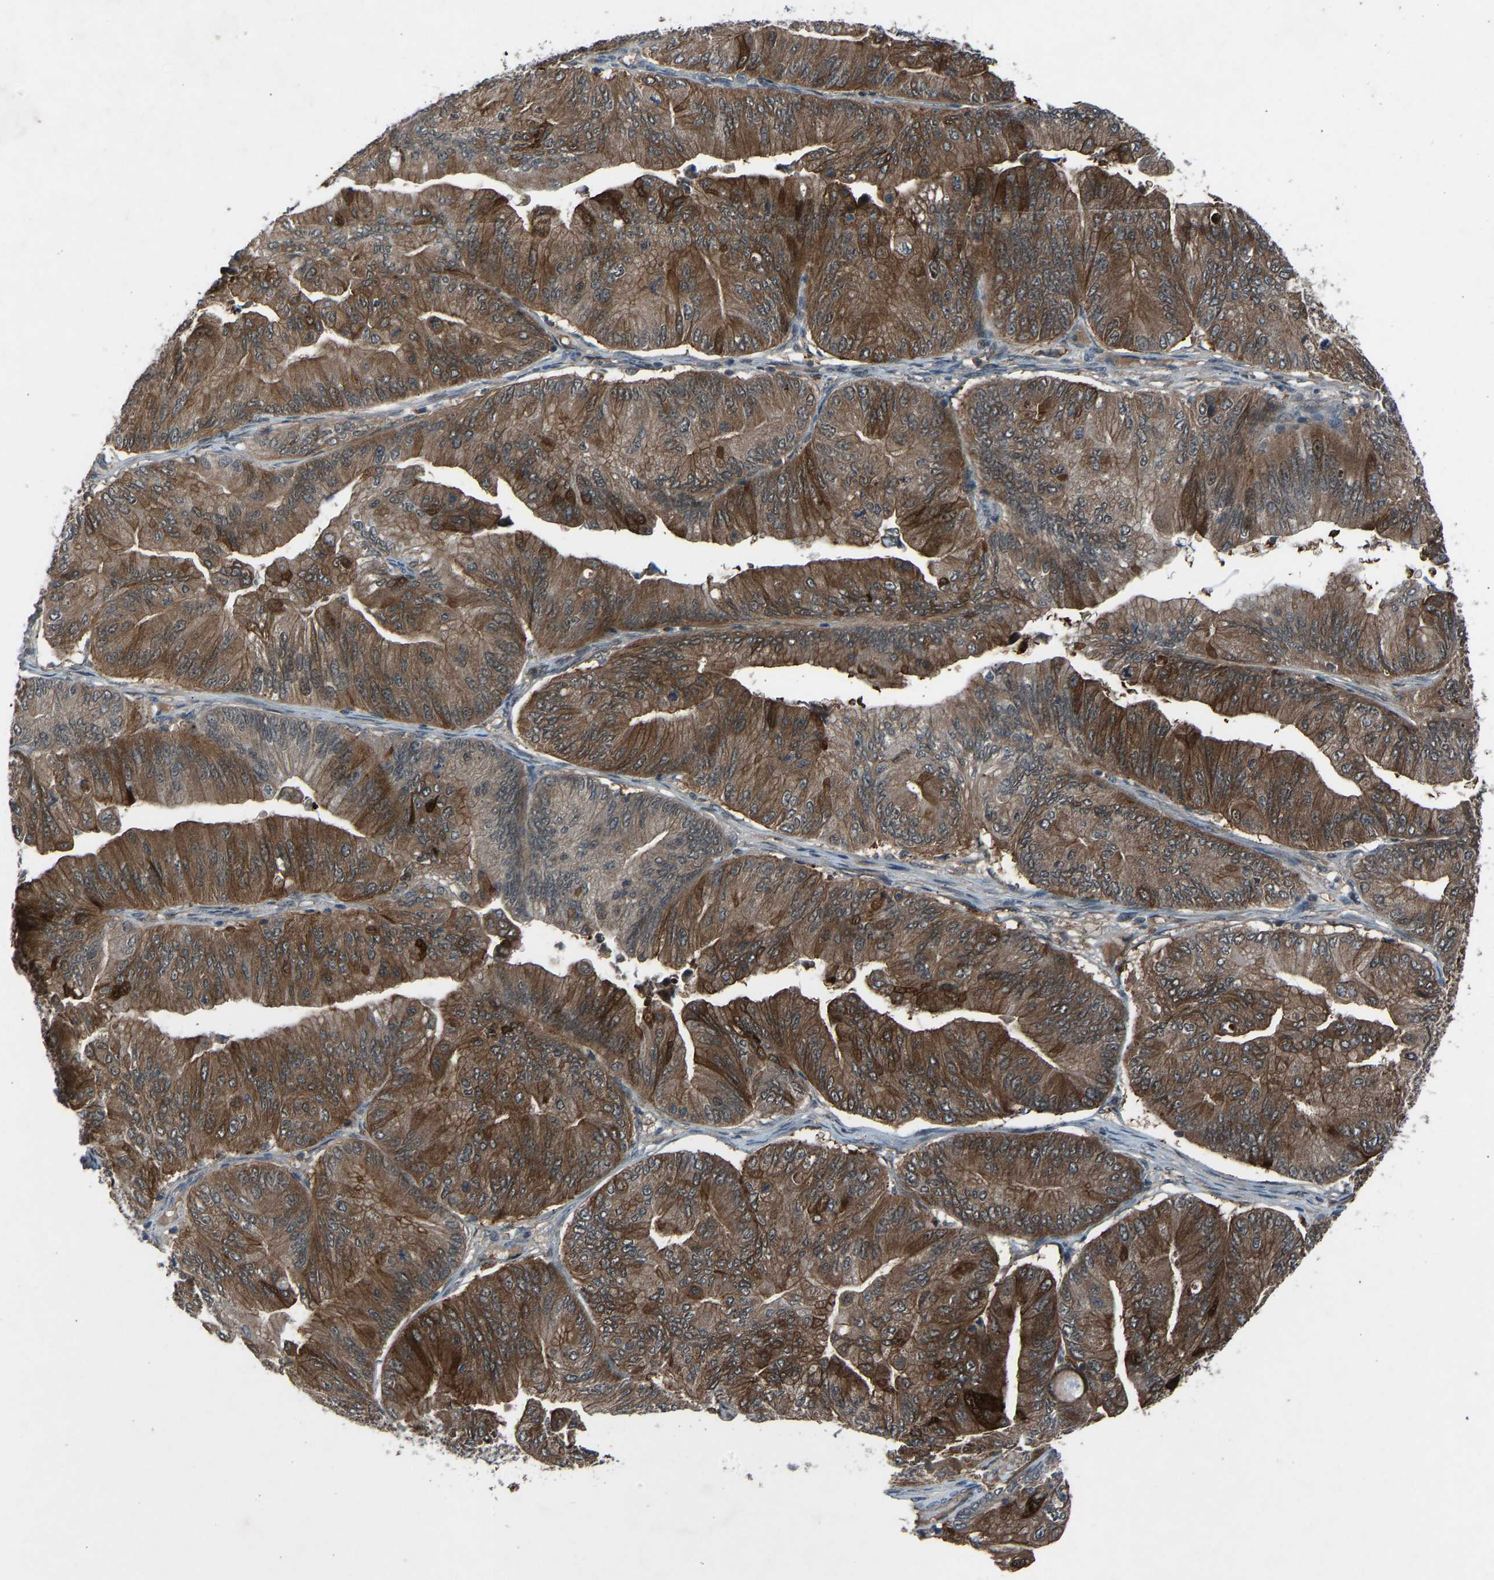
{"staining": {"intensity": "strong", "quantity": ">75%", "location": "cytoplasmic/membranous"}, "tissue": "ovarian cancer", "cell_type": "Tumor cells", "image_type": "cancer", "snomed": [{"axis": "morphology", "description": "Cystadenocarcinoma, mucinous, NOS"}, {"axis": "topography", "description": "Ovary"}], "caption": "Brown immunohistochemical staining in human ovarian cancer (mucinous cystadenocarcinoma) exhibits strong cytoplasmic/membranous positivity in about >75% of tumor cells. The staining was performed using DAB to visualize the protein expression in brown, while the nuclei were stained in blue with hematoxylin (Magnification: 20x).", "gene": "SLC43A1", "patient": {"sex": "female", "age": 61}}